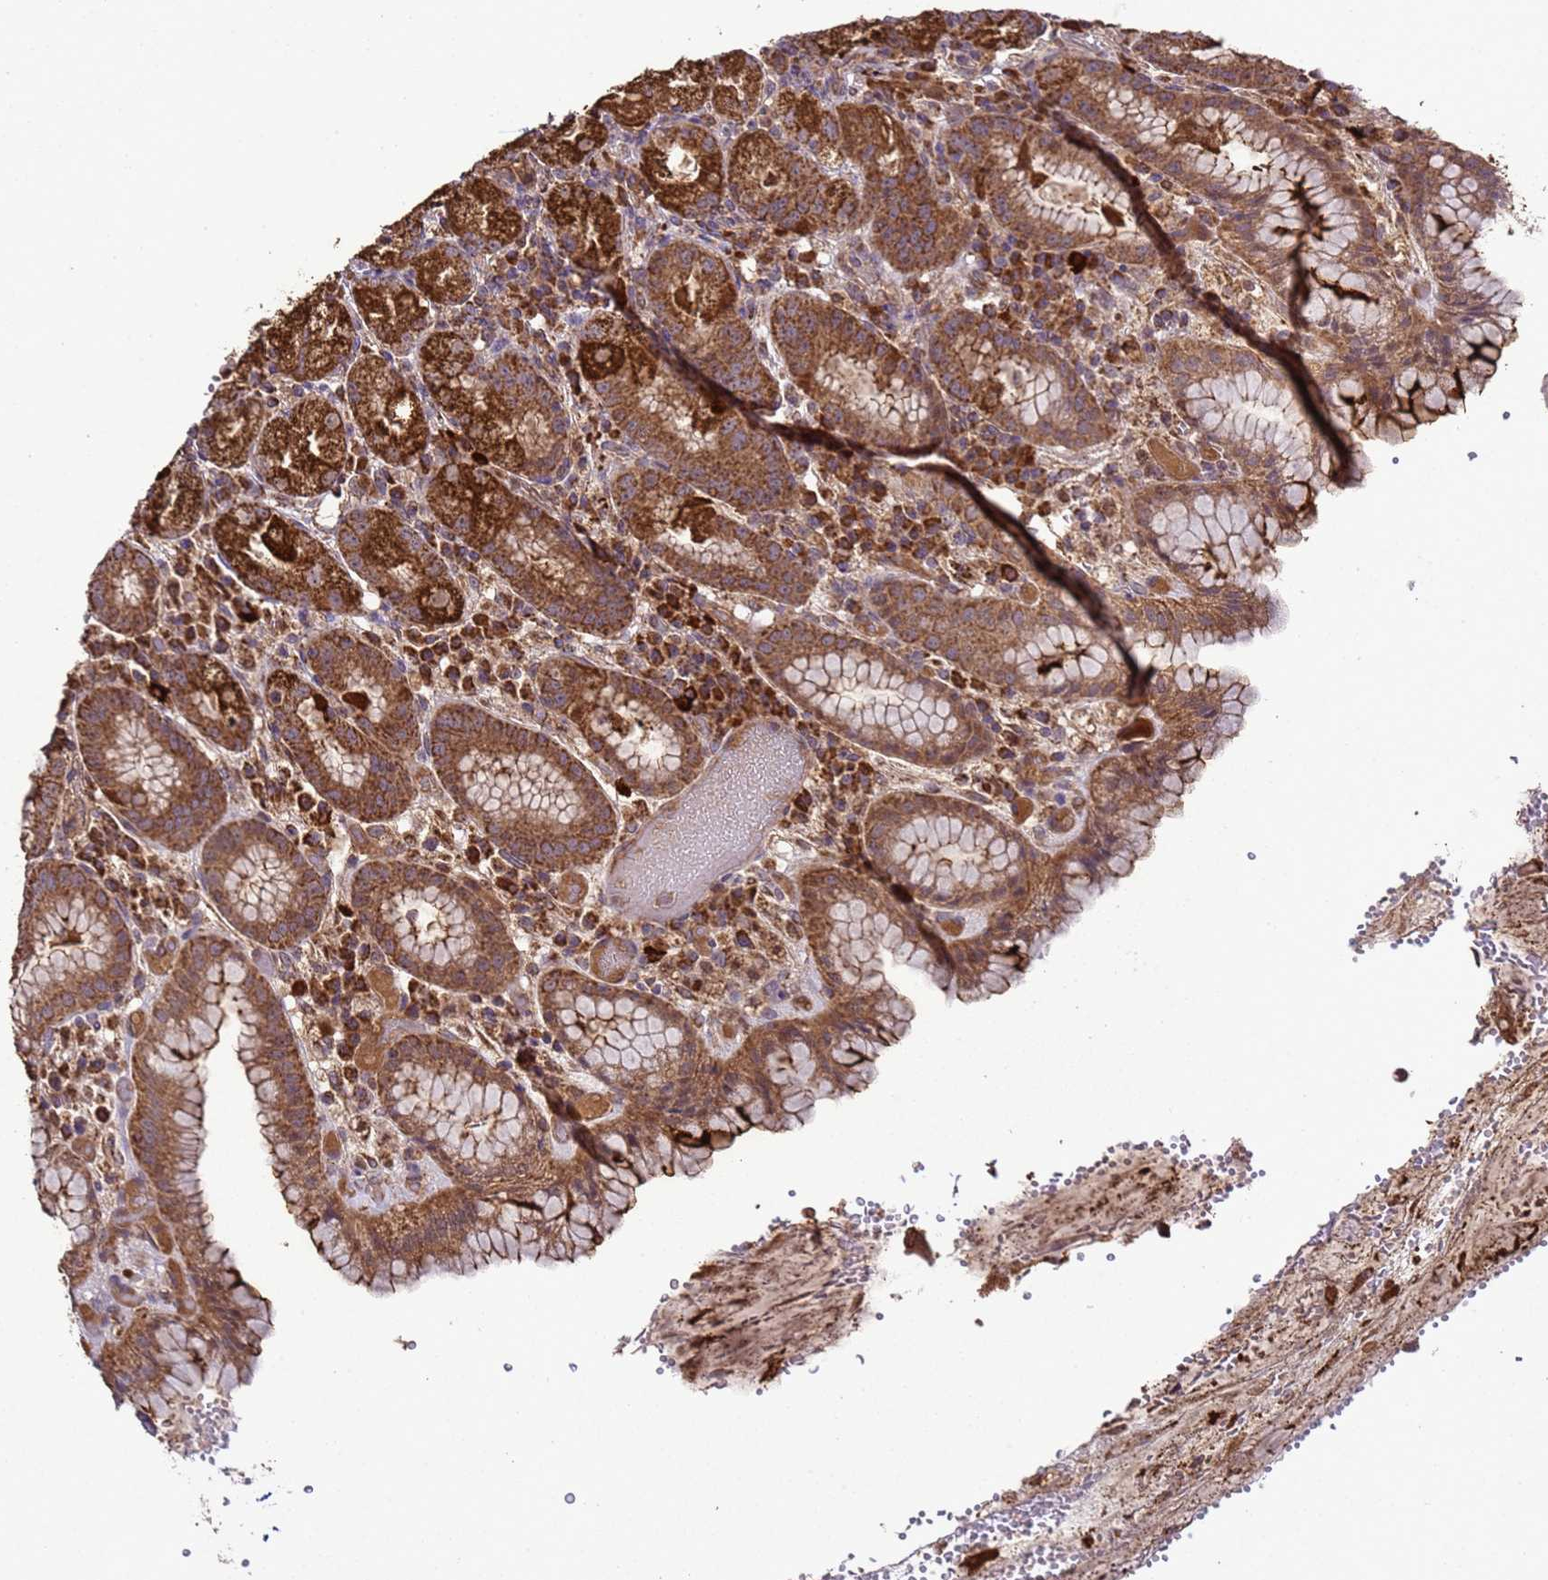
{"staining": {"intensity": "strong", "quantity": ">75%", "location": "cytoplasmic/membranous"}, "tissue": "stomach", "cell_type": "Glandular cells", "image_type": "normal", "snomed": [{"axis": "morphology", "description": "Normal tissue, NOS"}, {"axis": "topography", "description": "Stomach, upper"}], "caption": "IHC of normal stomach displays high levels of strong cytoplasmic/membranous positivity in approximately >75% of glandular cells.", "gene": "HSPBAP1", "patient": {"sex": "male", "age": 52}}